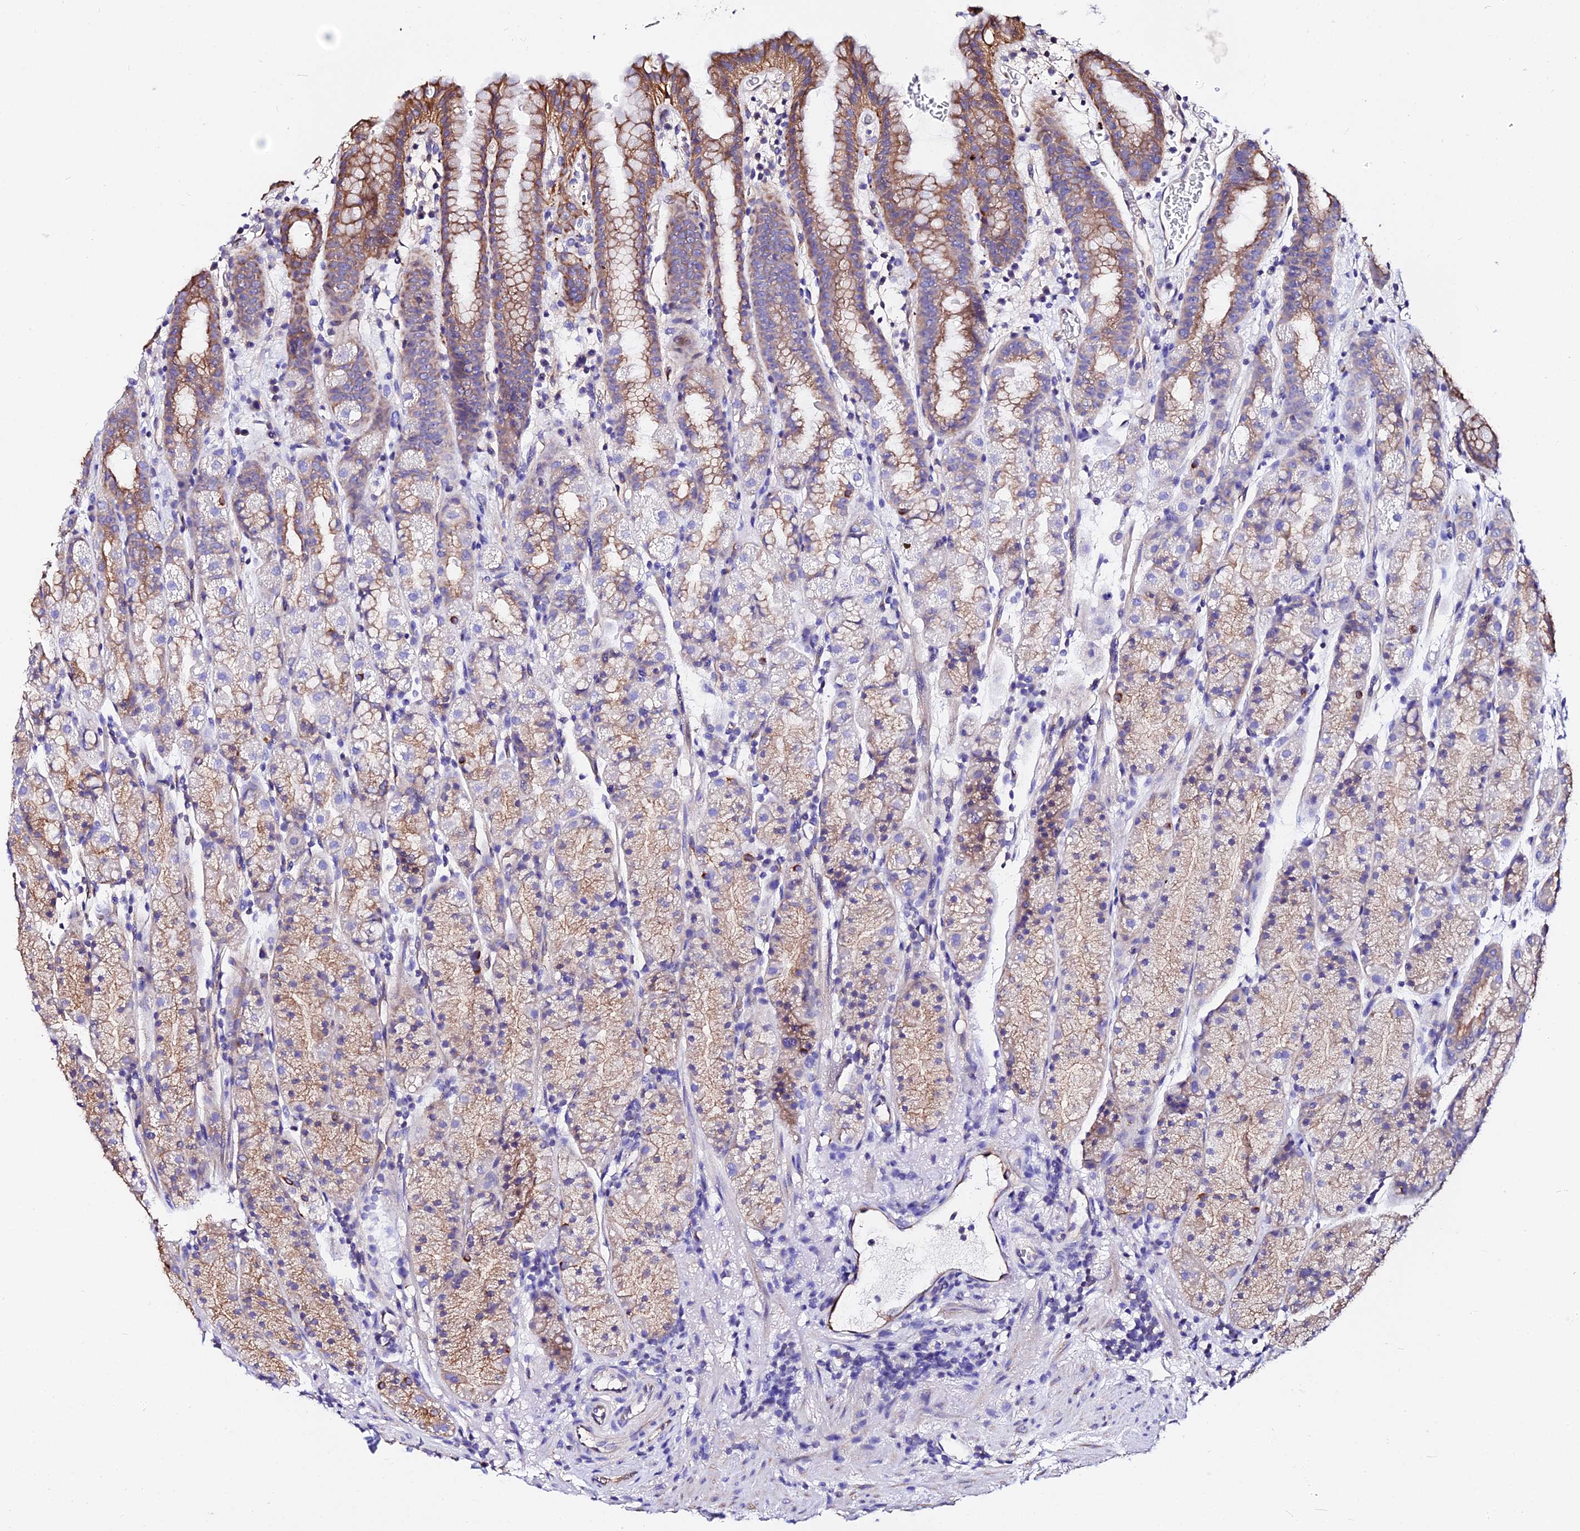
{"staining": {"intensity": "moderate", "quantity": ">75%", "location": "cytoplasmic/membranous"}, "tissue": "stomach", "cell_type": "Glandular cells", "image_type": "normal", "snomed": [{"axis": "morphology", "description": "Normal tissue, NOS"}, {"axis": "topography", "description": "Stomach, upper"}, {"axis": "topography", "description": "Stomach, lower"}, {"axis": "topography", "description": "Small intestine"}], "caption": "Immunohistochemical staining of benign stomach demonstrates medium levels of moderate cytoplasmic/membranous staining in approximately >75% of glandular cells. (IHC, brightfield microscopy, high magnification).", "gene": "DAW1", "patient": {"sex": "male", "age": 68}}